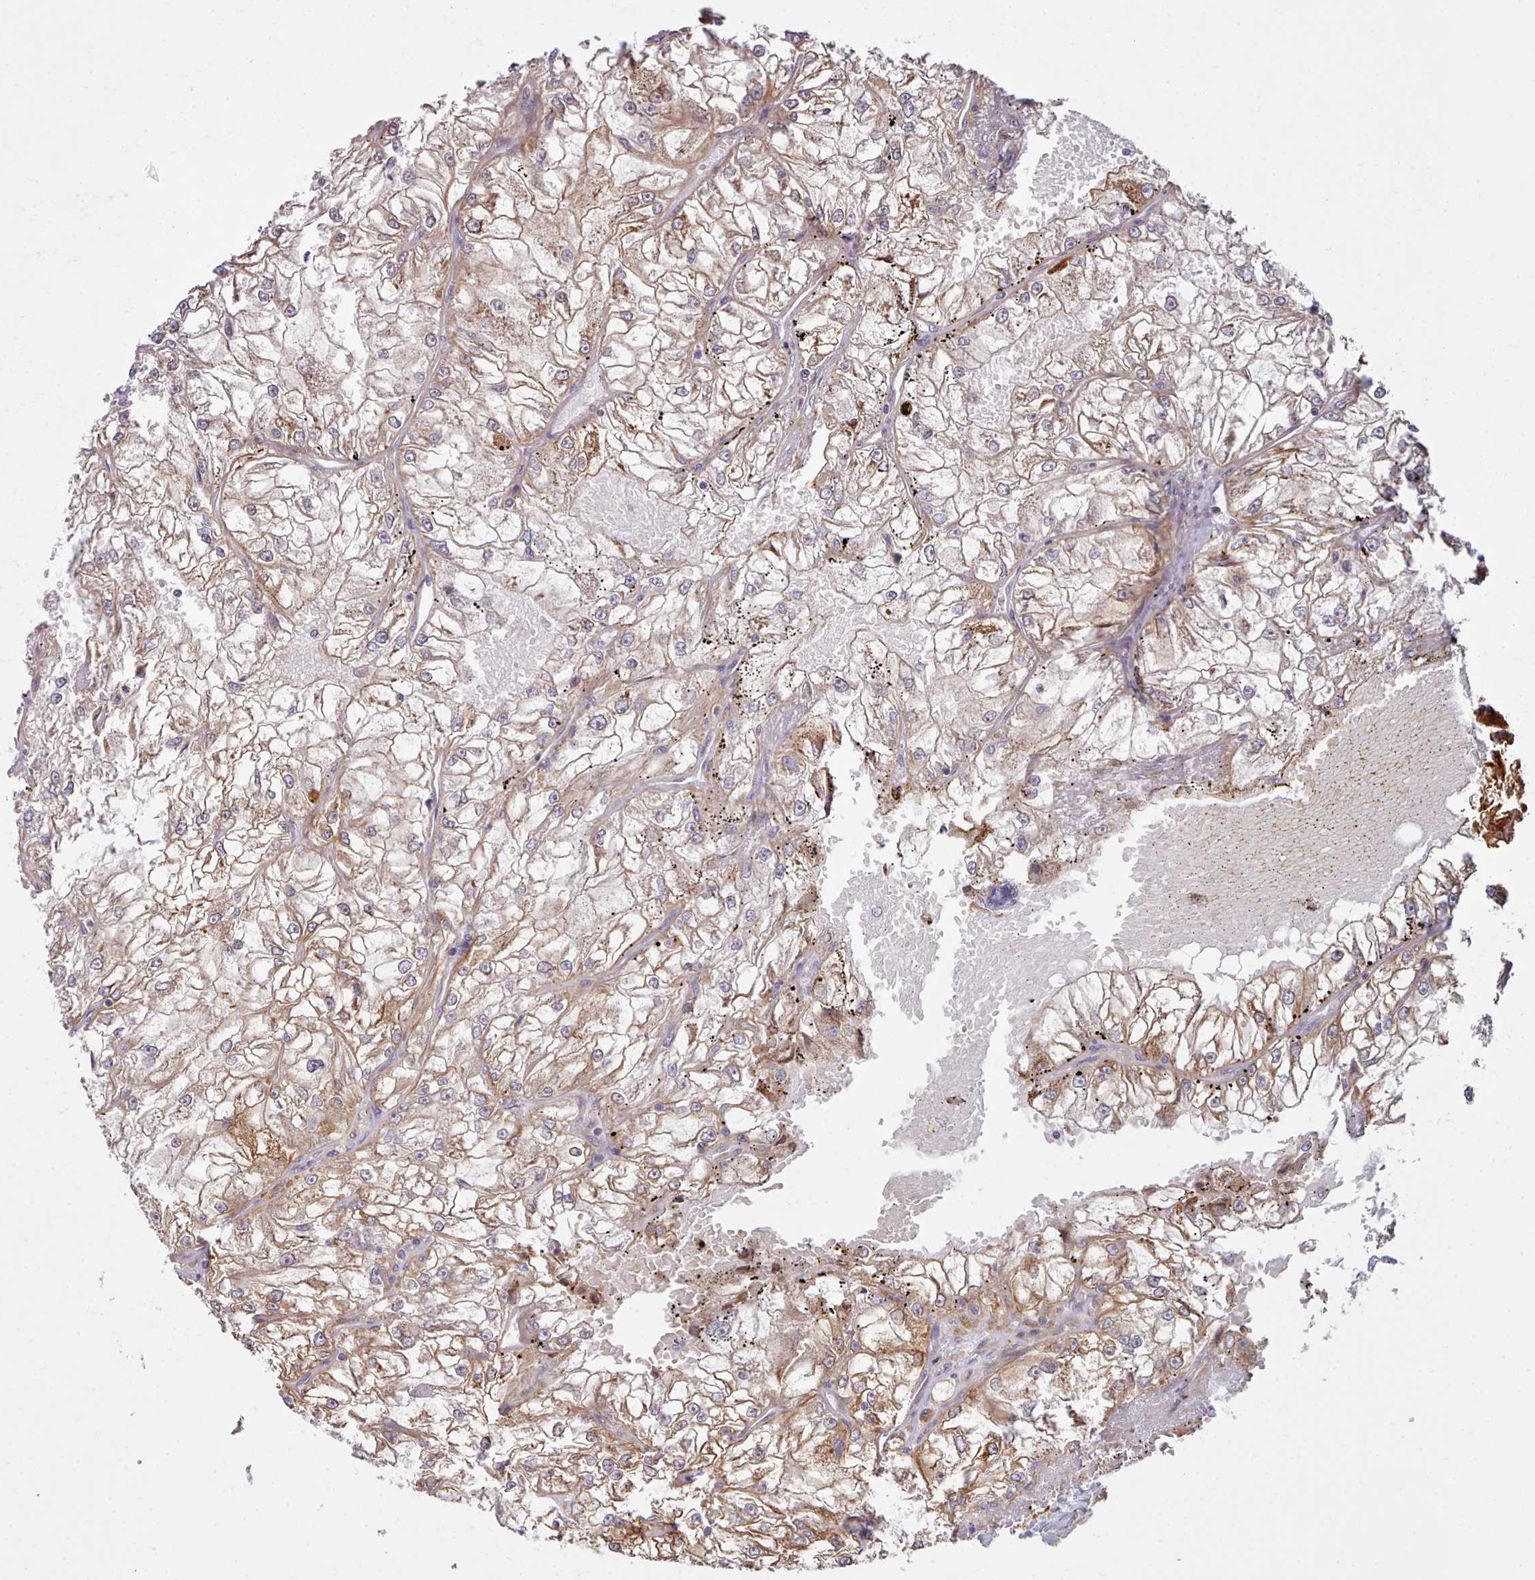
{"staining": {"intensity": "moderate", "quantity": ">75%", "location": "cytoplasmic/membranous"}, "tissue": "renal cancer", "cell_type": "Tumor cells", "image_type": "cancer", "snomed": [{"axis": "morphology", "description": "Adenocarcinoma, NOS"}, {"axis": "topography", "description": "Kidney"}], "caption": "This is a photomicrograph of immunohistochemistry staining of renal adenocarcinoma, which shows moderate staining in the cytoplasmic/membranous of tumor cells.", "gene": "TRIM26", "patient": {"sex": "female", "age": 72}}